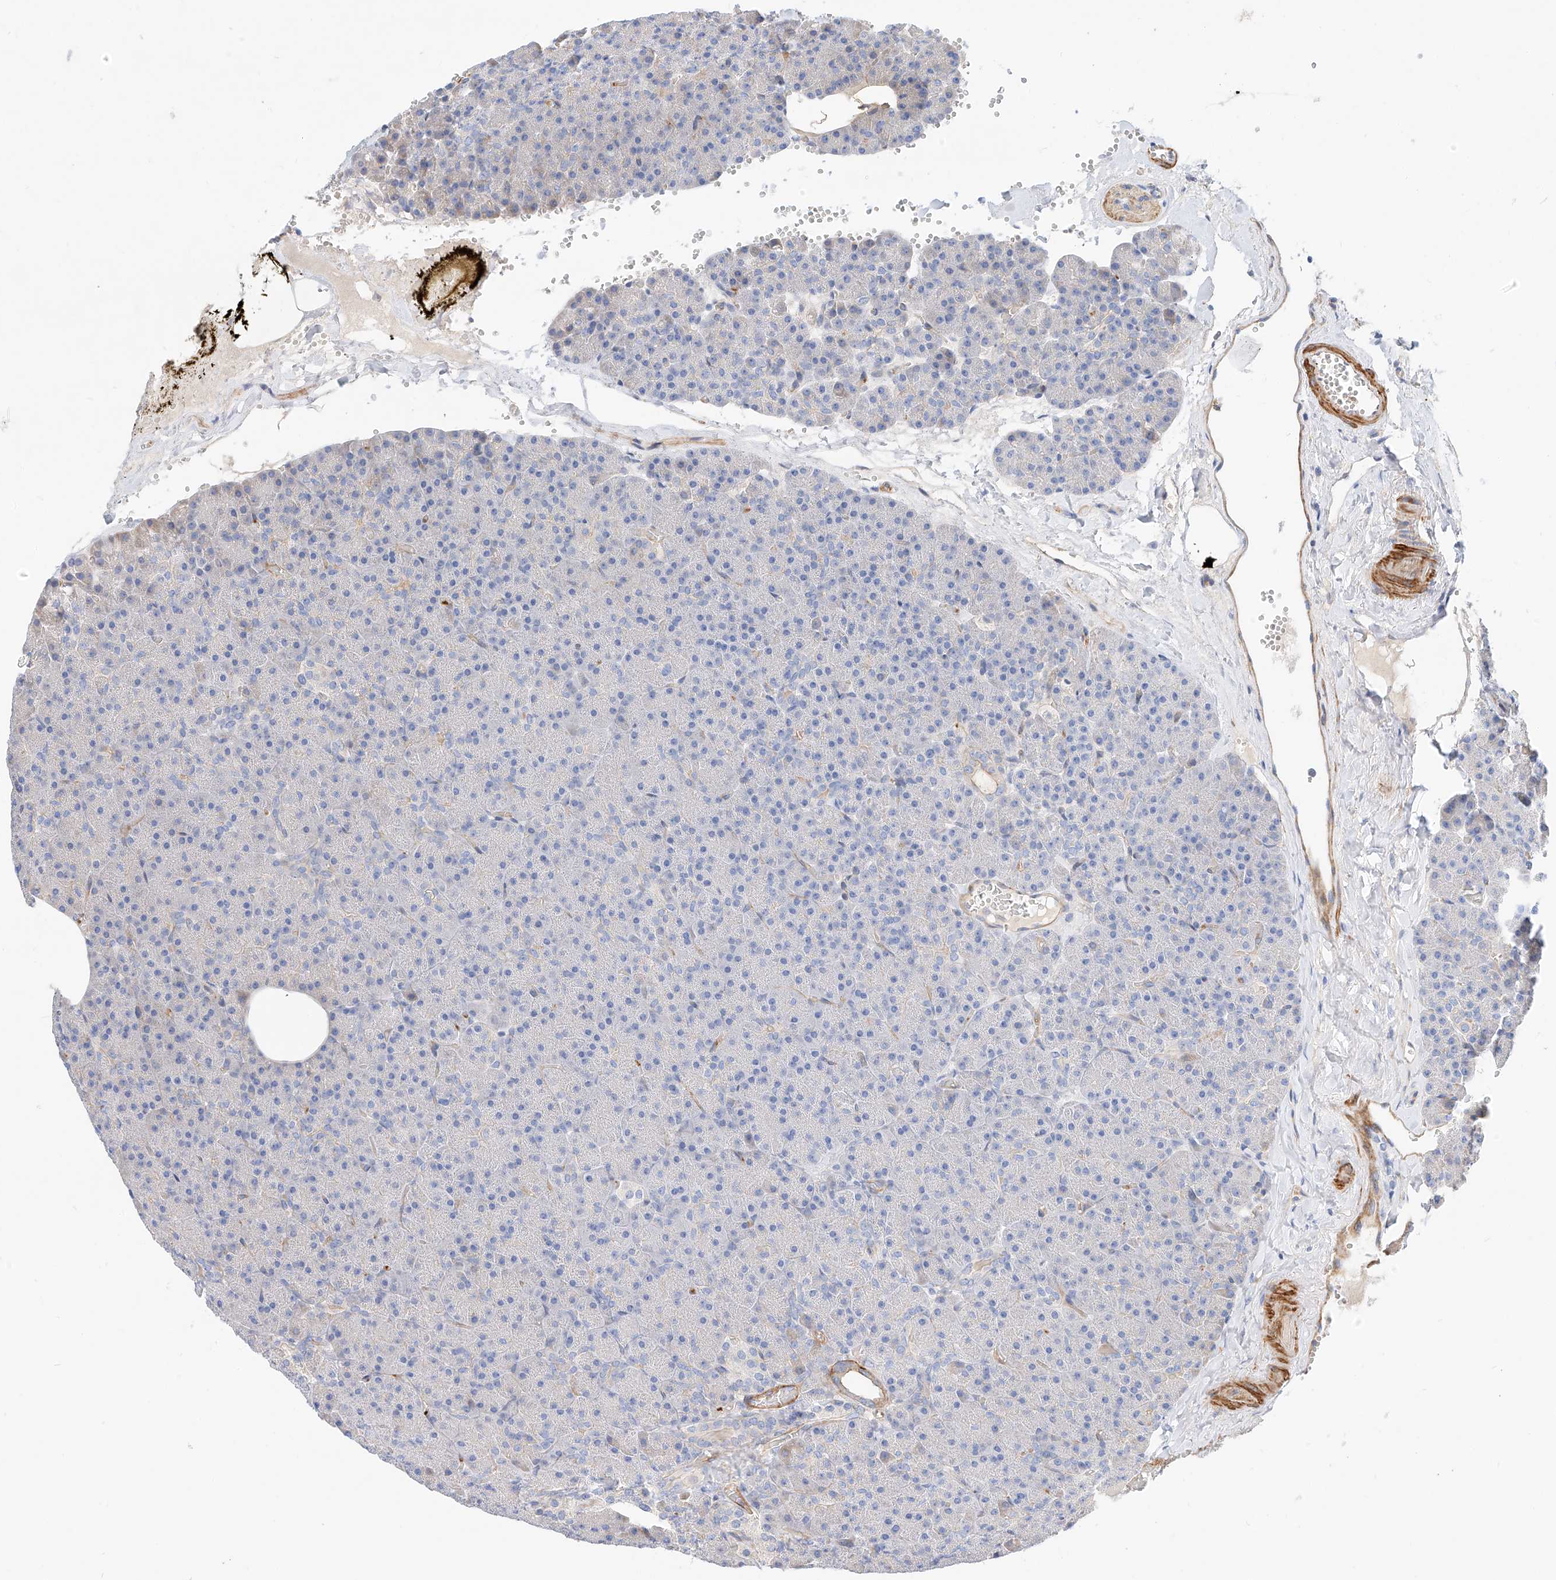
{"staining": {"intensity": "negative", "quantity": "none", "location": "none"}, "tissue": "pancreas", "cell_type": "Exocrine glandular cells", "image_type": "normal", "snomed": [{"axis": "morphology", "description": "Normal tissue, NOS"}, {"axis": "morphology", "description": "Carcinoid, malignant, NOS"}, {"axis": "topography", "description": "Pancreas"}], "caption": "Immunohistochemistry (IHC) micrograph of benign human pancreas stained for a protein (brown), which reveals no expression in exocrine glandular cells.", "gene": "KCNH5", "patient": {"sex": "female", "age": 35}}